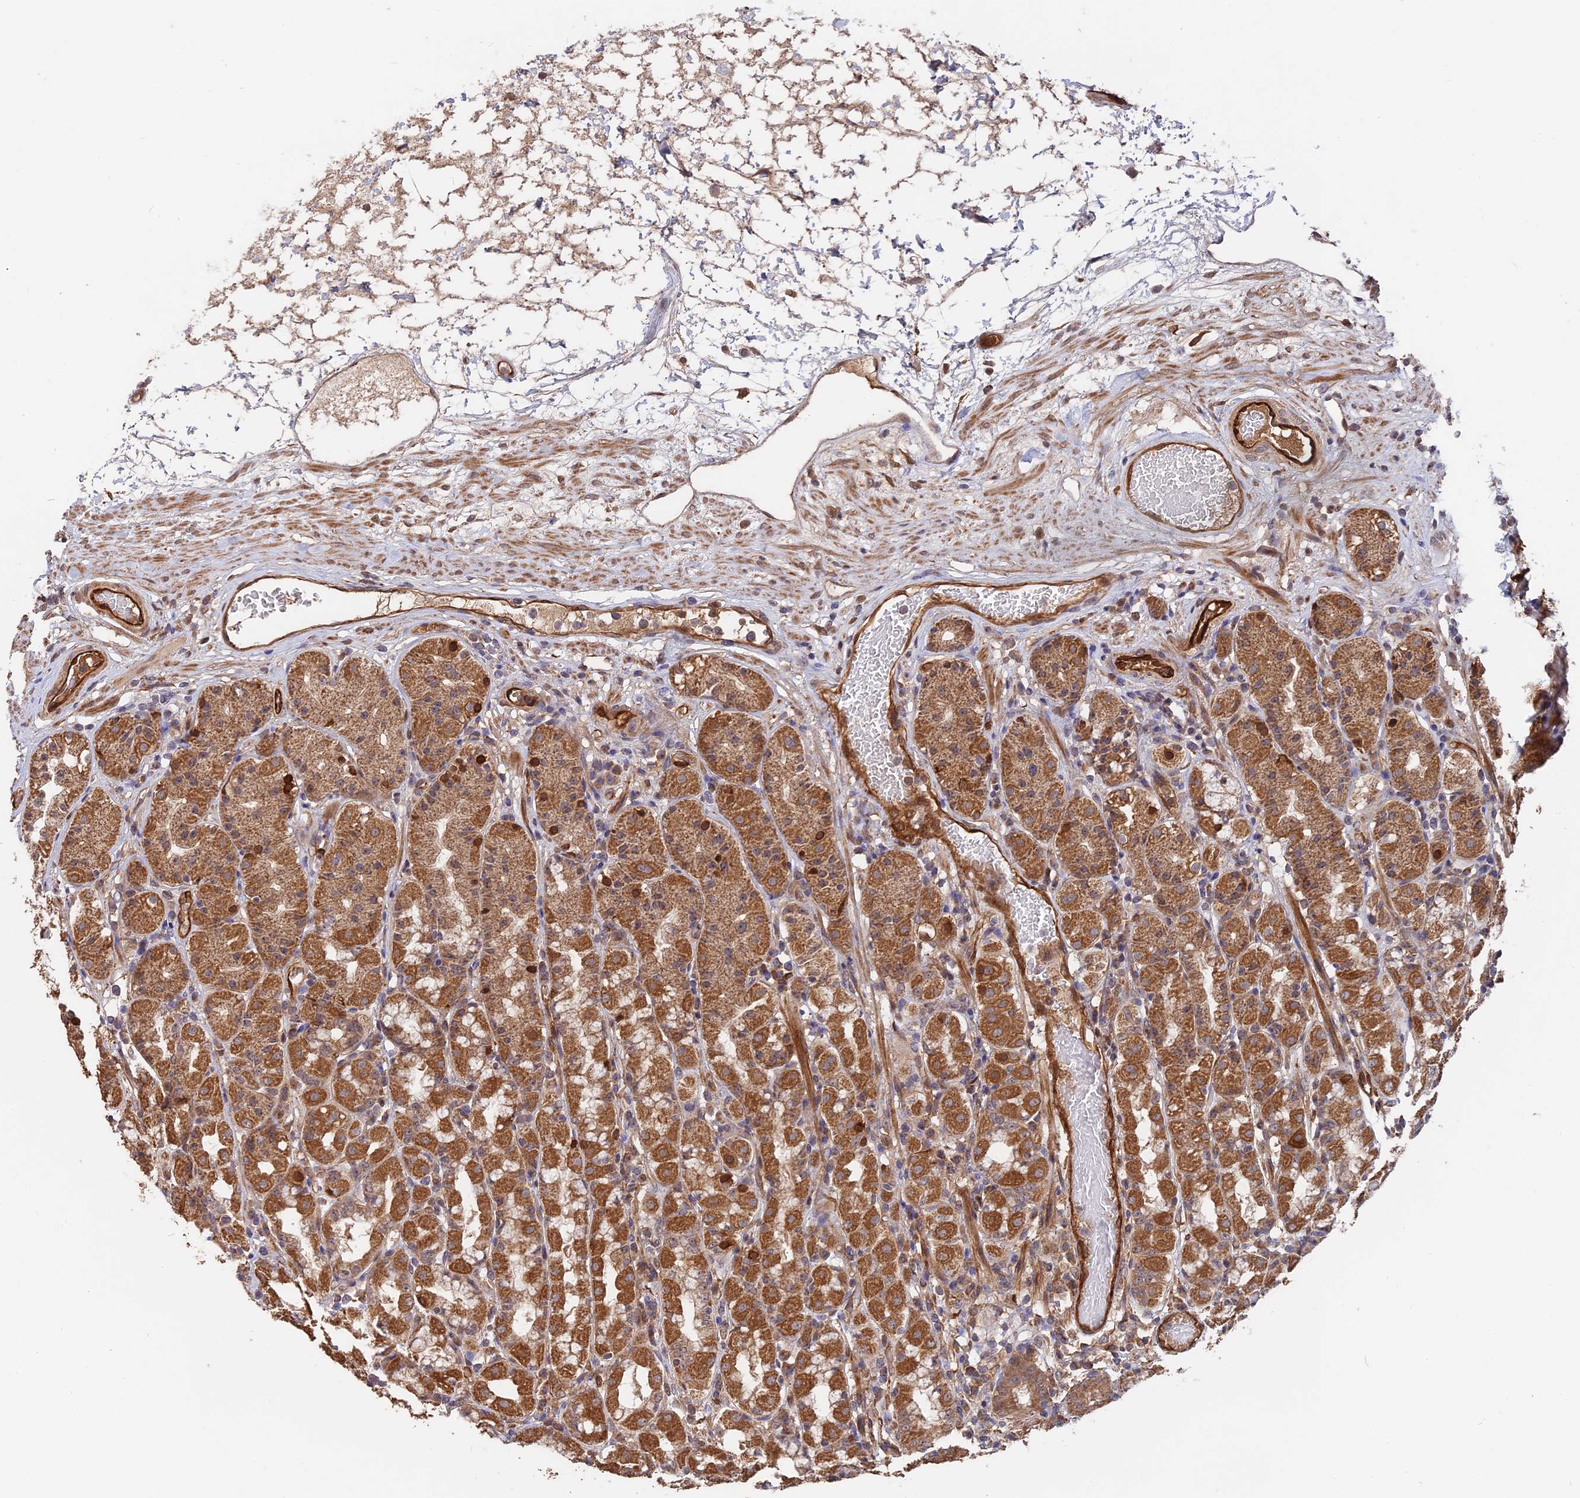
{"staining": {"intensity": "moderate", "quantity": "25%-75%", "location": "cytoplasmic/membranous"}, "tissue": "stomach", "cell_type": "Glandular cells", "image_type": "normal", "snomed": [{"axis": "morphology", "description": "Normal tissue, NOS"}, {"axis": "topography", "description": "Stomach, lower"}], "caption": "Moderate cytoplasmic/membranous staining for a protein is seen in approximately 25%-75% of glandular cells of unremarkable stomach using immunohistochemistry.", "gene": "SAC3D1", "patient": {"sex": "female", "age": 56}}